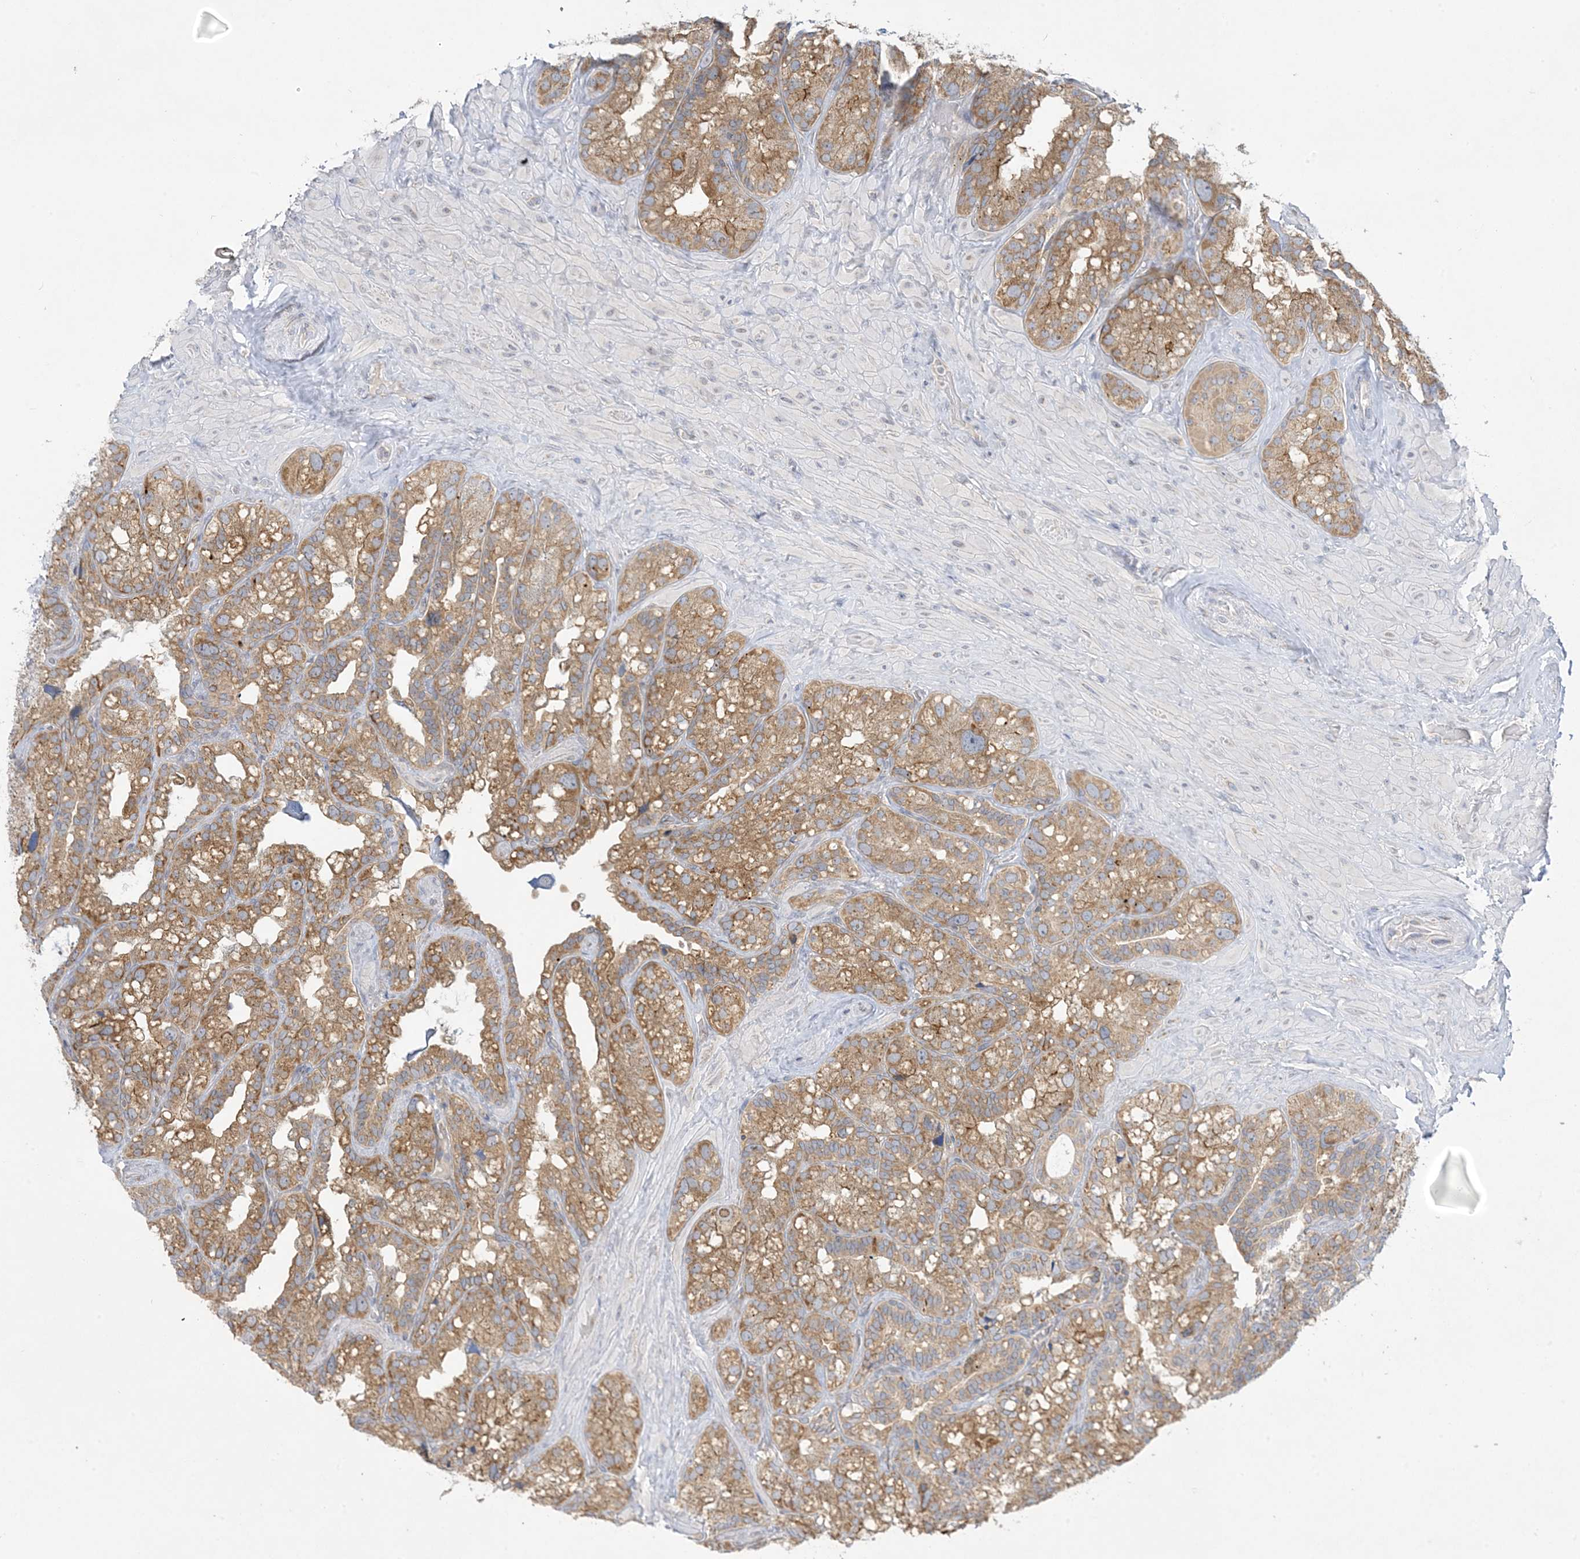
{"staining": {"intensity": "moderate", "quantity": ">75%", "location": "cytoplasmic/membranous"}, "tissue": "seminal vesicle", "cell_type": "Glandular cells", "image_type": "normal", "snomed": [{"axis": "morphology", "description": "Normal tissue, NOS"}, {"axis": "topography", "description": "Prostate"}, {"axis": "topography", "description": "Seminal veicle"}], "caption": "Immunohistochemical staining of normal human seminal vesicle reveals medium levels of moderate cytoplasmic/membranous expression in approximately >75% of glandular cells.", "gene": "RPP40", "patient": {"sex": "male", "age": 68}}